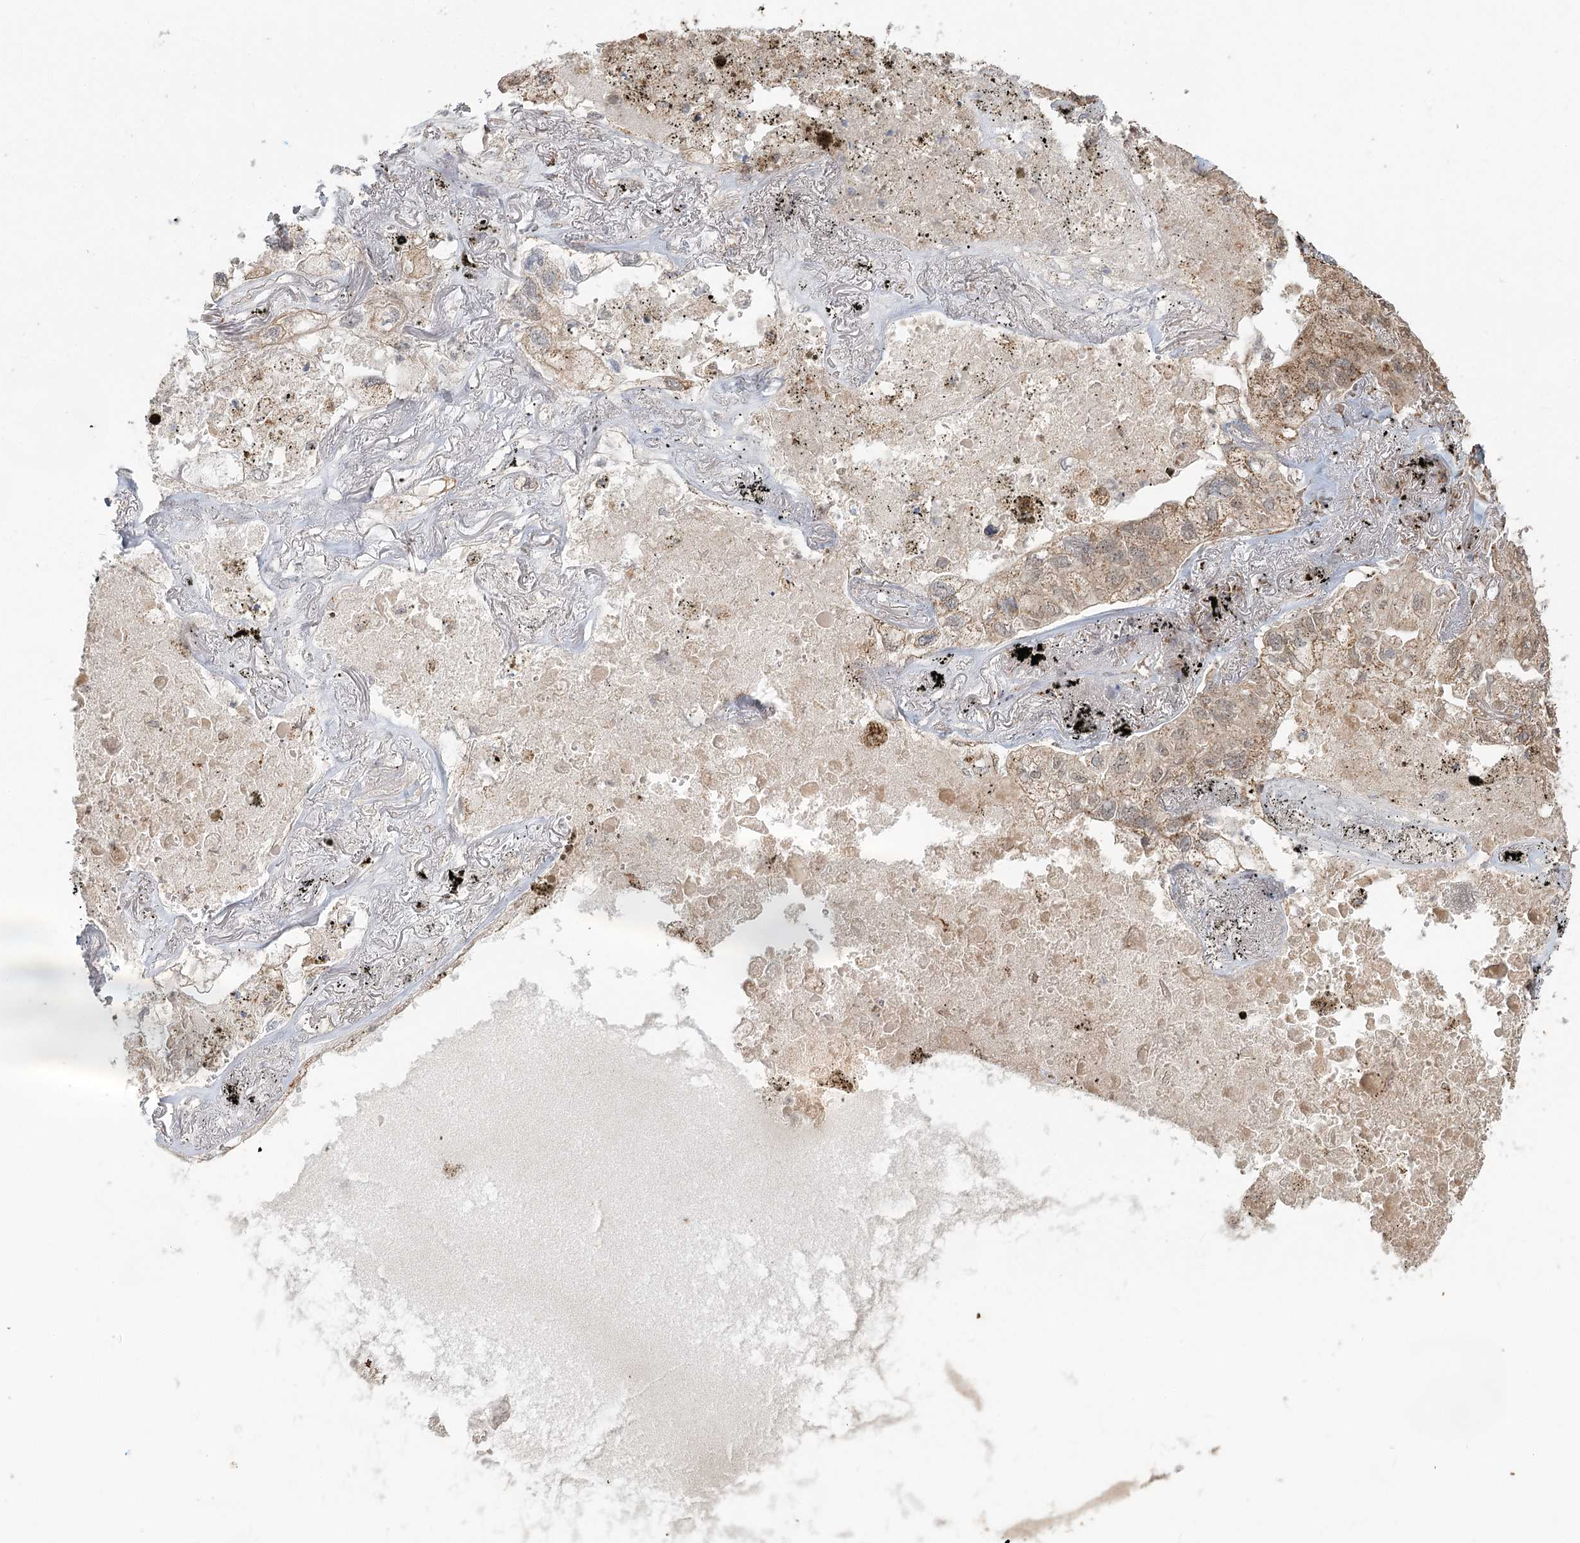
{"staining": {"intensity": "weak", "quantity": ">75%", "location": "cytoplasmic/membranous"}, "tissue": "lung cancer", "cell_type": "Tumor cells", "image_type": "cancer", "snomed": [{"axis": "morphology", "description": "Adenocarcinoma, NOS"}, {"axis": "topography", "description": "Lung"}], "caption": "Adenocarcinoma (lung) tissue exhibits weak cytoplasmic/membranous staining in about >75% of tumor cells", "gene": "LACTB", "patient": {"sex": "male", "age": 65}}